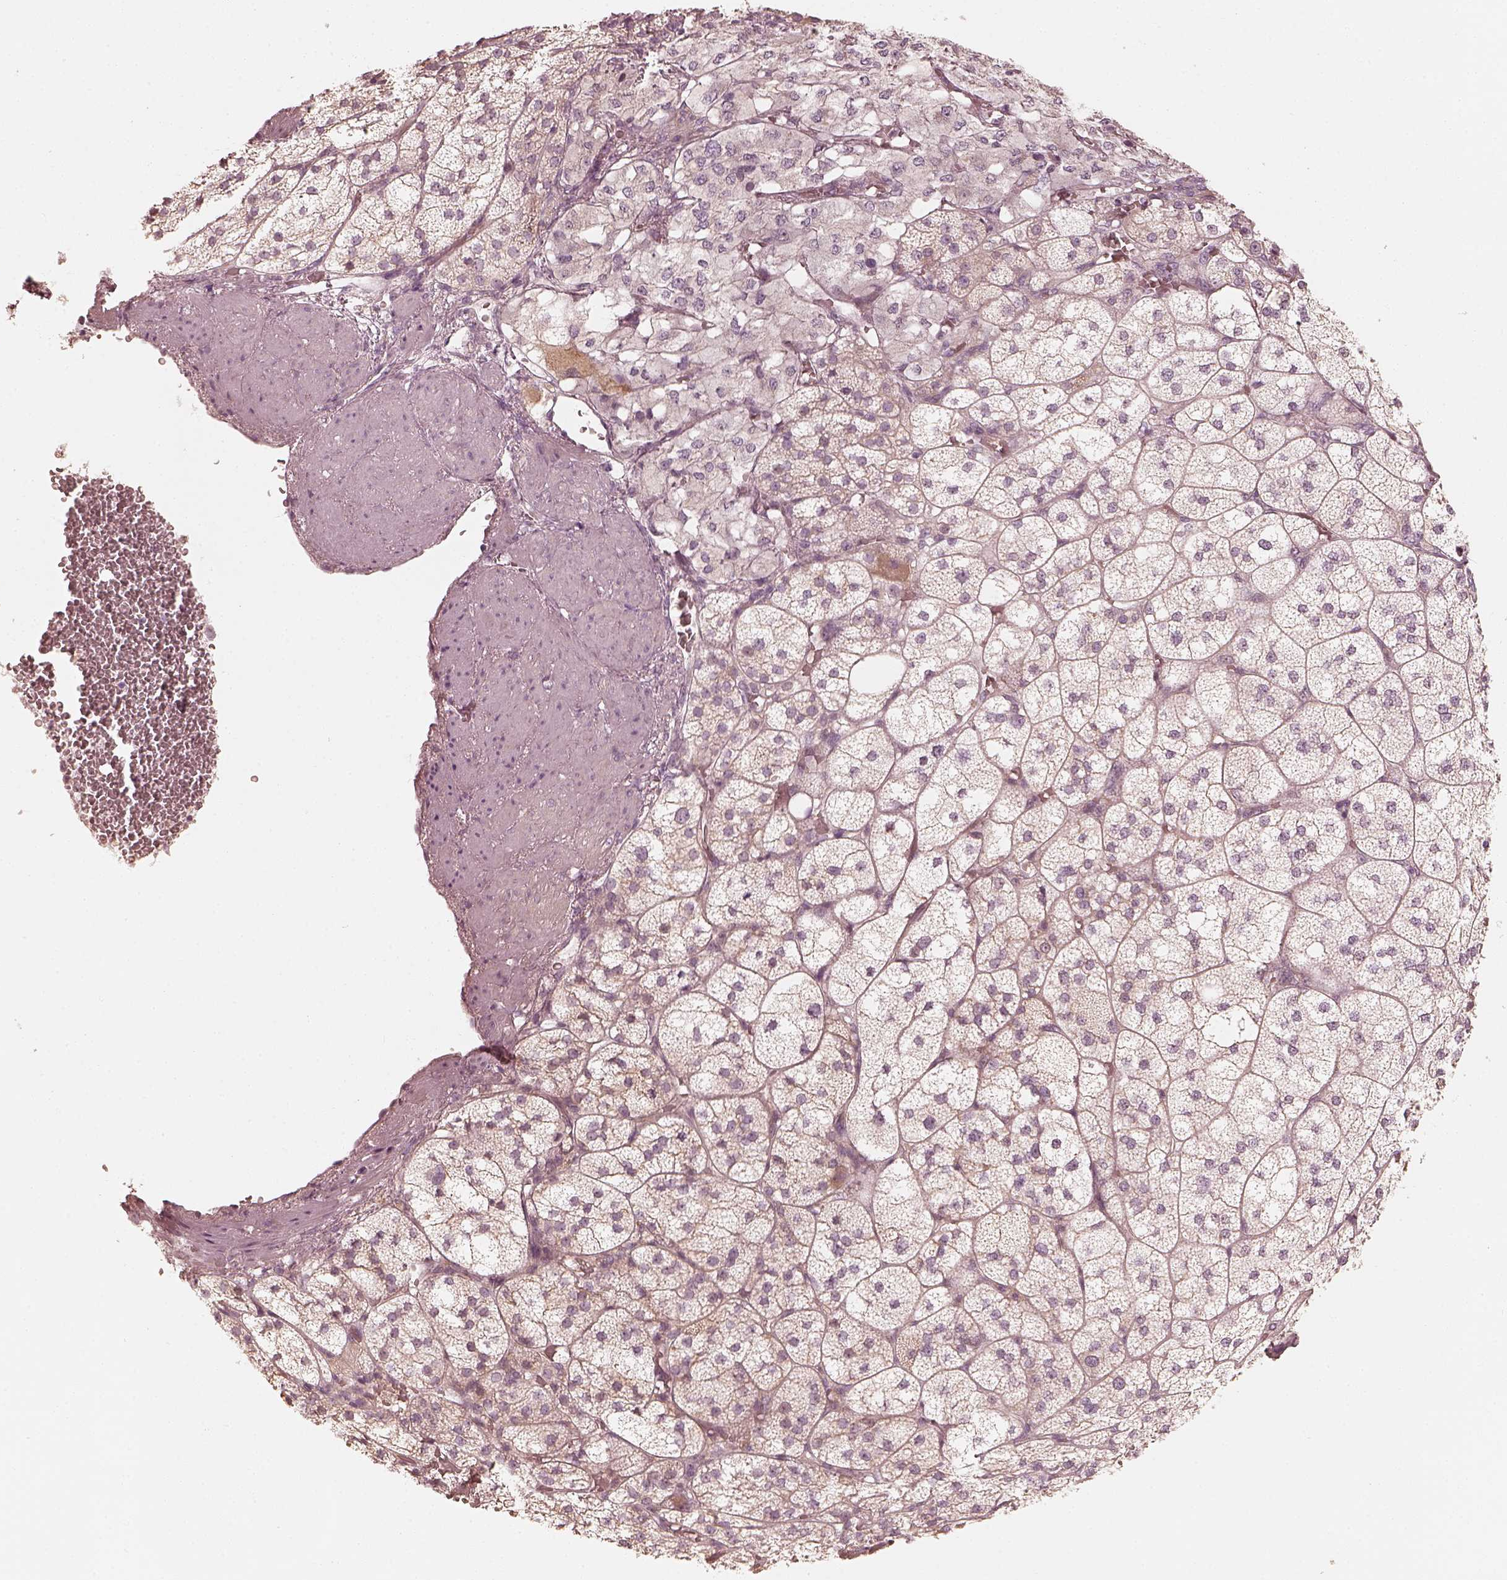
{"staining": {"intensity": "weak", "quantity": "<25%", "location": "cytoplasmic/membranous"}, "tissue": "adrenal gland", "cell_type": "Glandular cells", "image_type": "normal", "snomed": [{"axis": "morphology", "description": "Normal tissue, NOS"}, {"axis": "topography", "description": "Adrenal gland"}], "caption": "The histopathology image reveals no staining of glandular cells in unremarkable adrenal gland. (DAB immunohistochemistry, high magnification).", "gene": "FMNL2", "patient": {"sex": "female", "age": 60}}